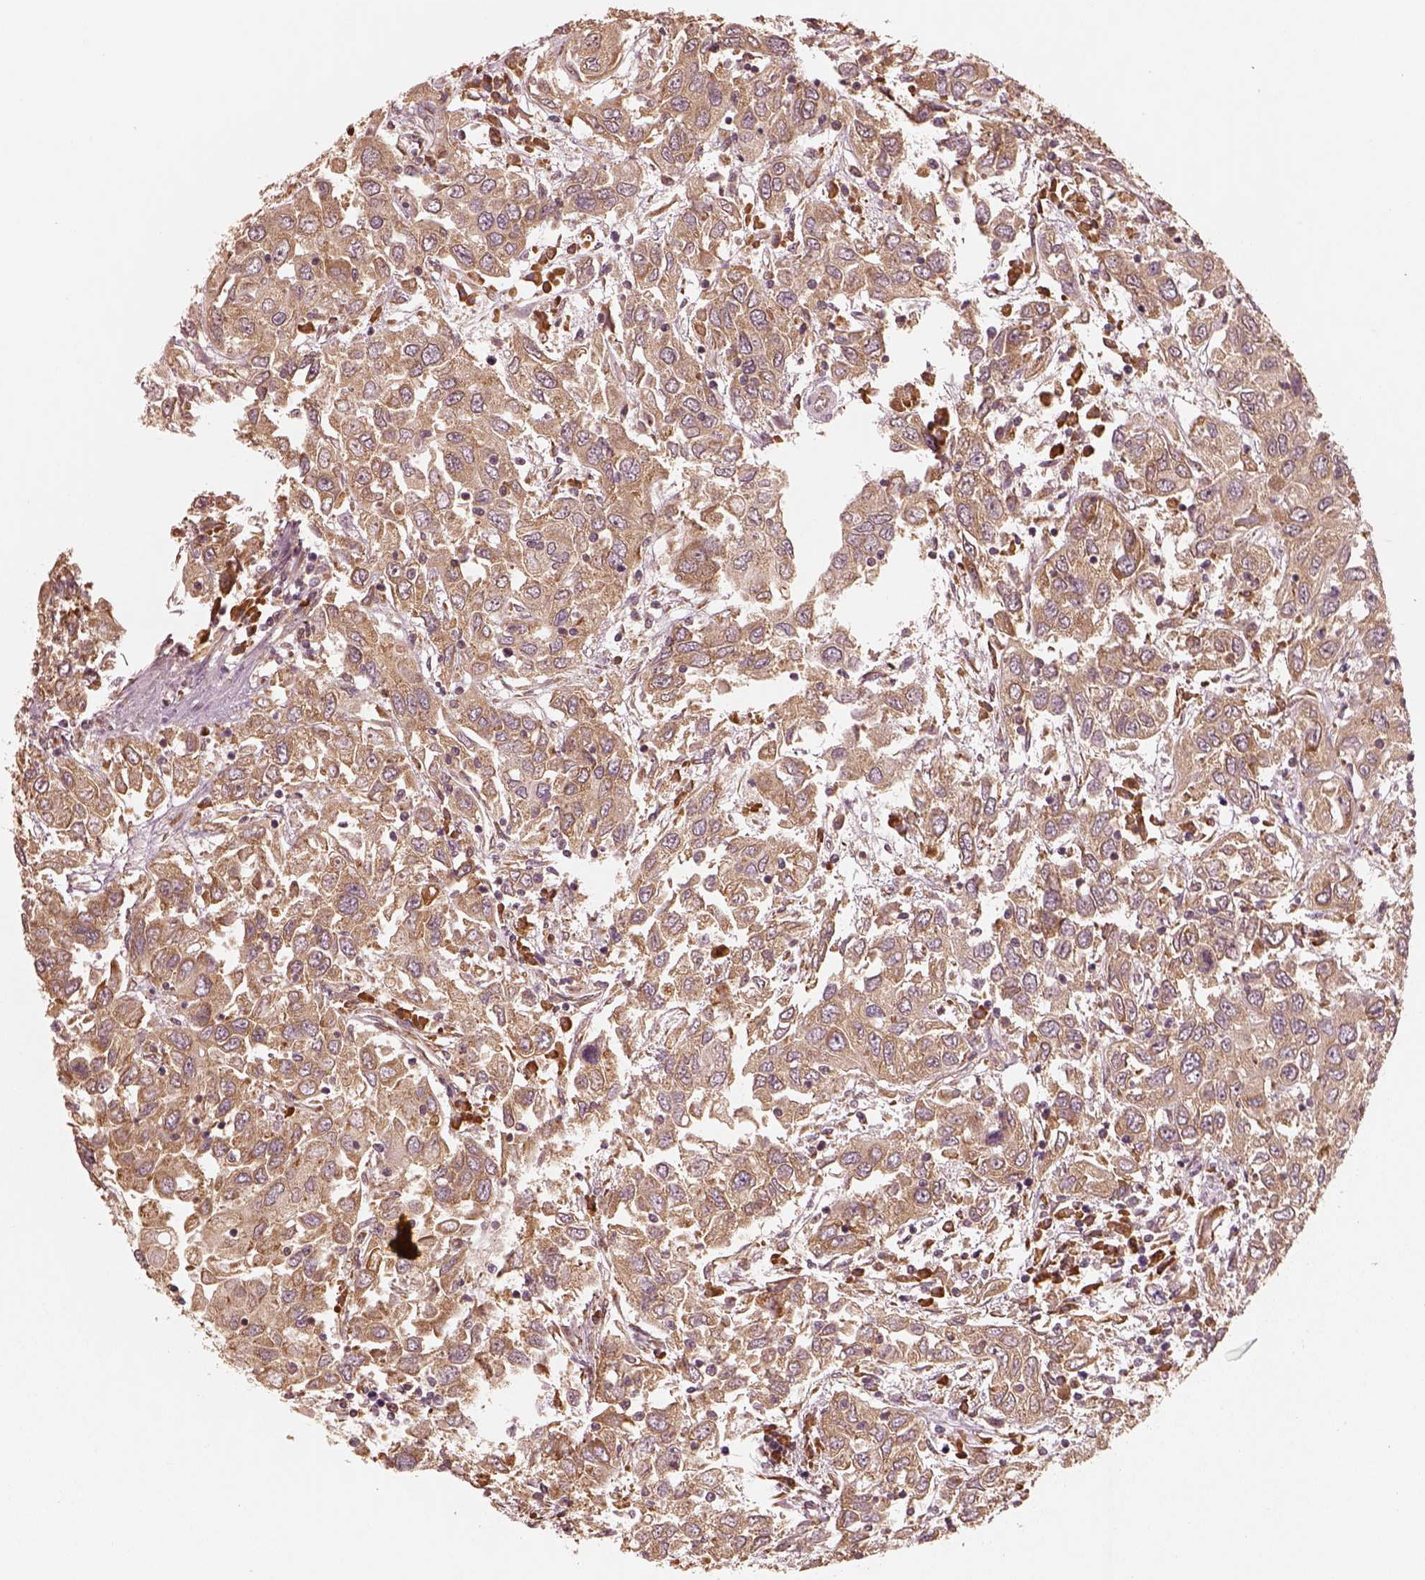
{"staining": {"intensity": "moderate", "quantity": ">75%", "location": "cytoplasmic/membranous"}, "tissue": "urothelial cancer", "cell_type": "Tumor cells", "image_type": "cancer", "snomed": [{"axis": "morphology", "description": "Urothelial carcinoma, High grade"}, {"axis": "topography", "description": "Urinary bladder"}], "caption": "This is a micrograph of immunohistochemistry staining of urothelial cancer, which shows moderate positivity in the cytoplasmic/membranous of tumor cells.", "gene": "RPS5", "patient": {"sex": "male", "age": 76}}